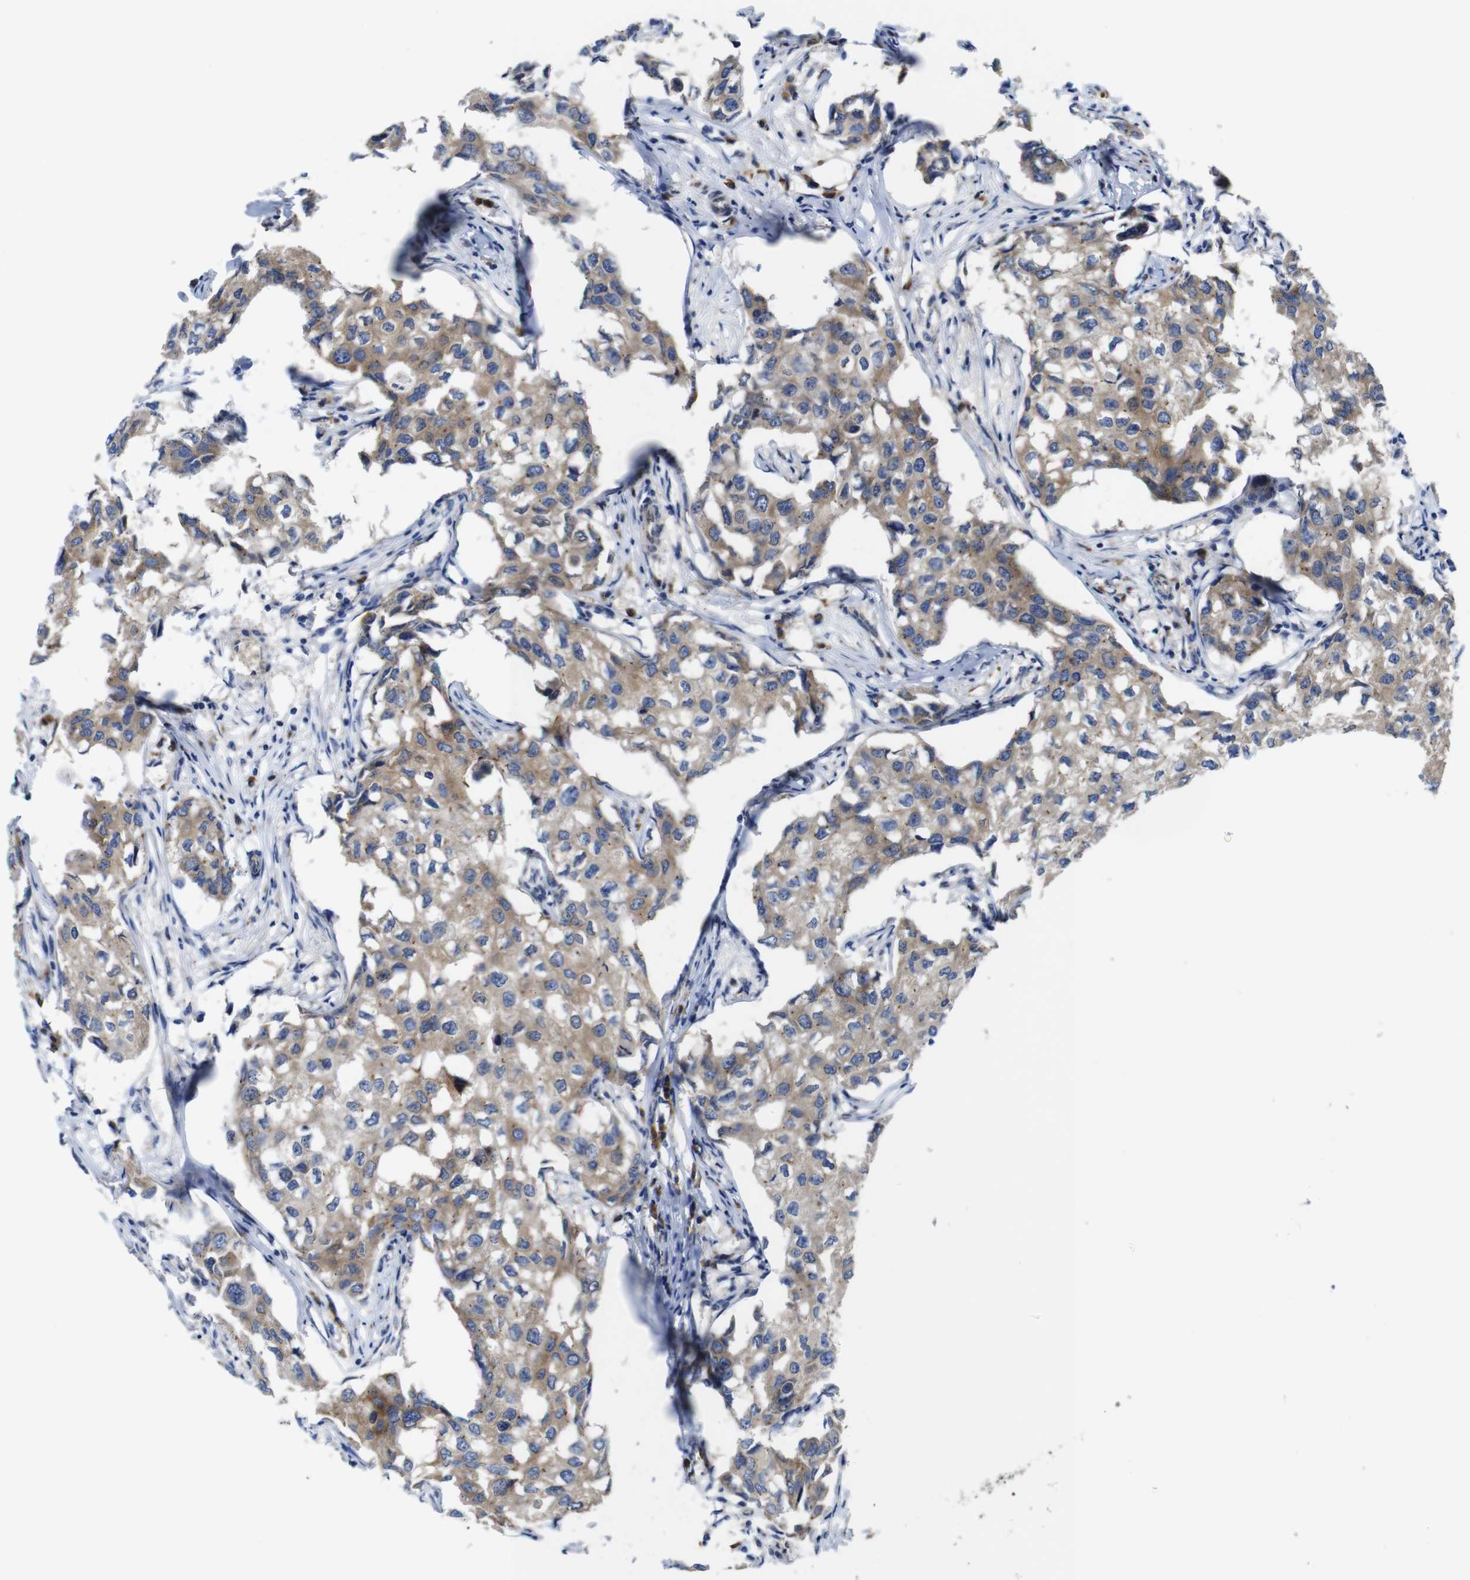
{"staining": {"intensity": "moderate", "quantity": ">75%", "location": "cytoplasmic/membranous"}, "tissue": "breast cancer", "cell_type": "Tumor cells", "image_type": "cancer", "snomed": [{"axis": "morphology", "description": "Duct carcinoma"}, {"axis": "topography", "description": "Breast"}], "caption": "Immunohistochemical staining of human breast infiltrating ductal carcinoma demonstrates moderate cytoplasmic/membranous protein positivity in approximately >75% of tumor cells.", "gene": "DDRGK1", "patient": {"sex": "female", "age": 27}}